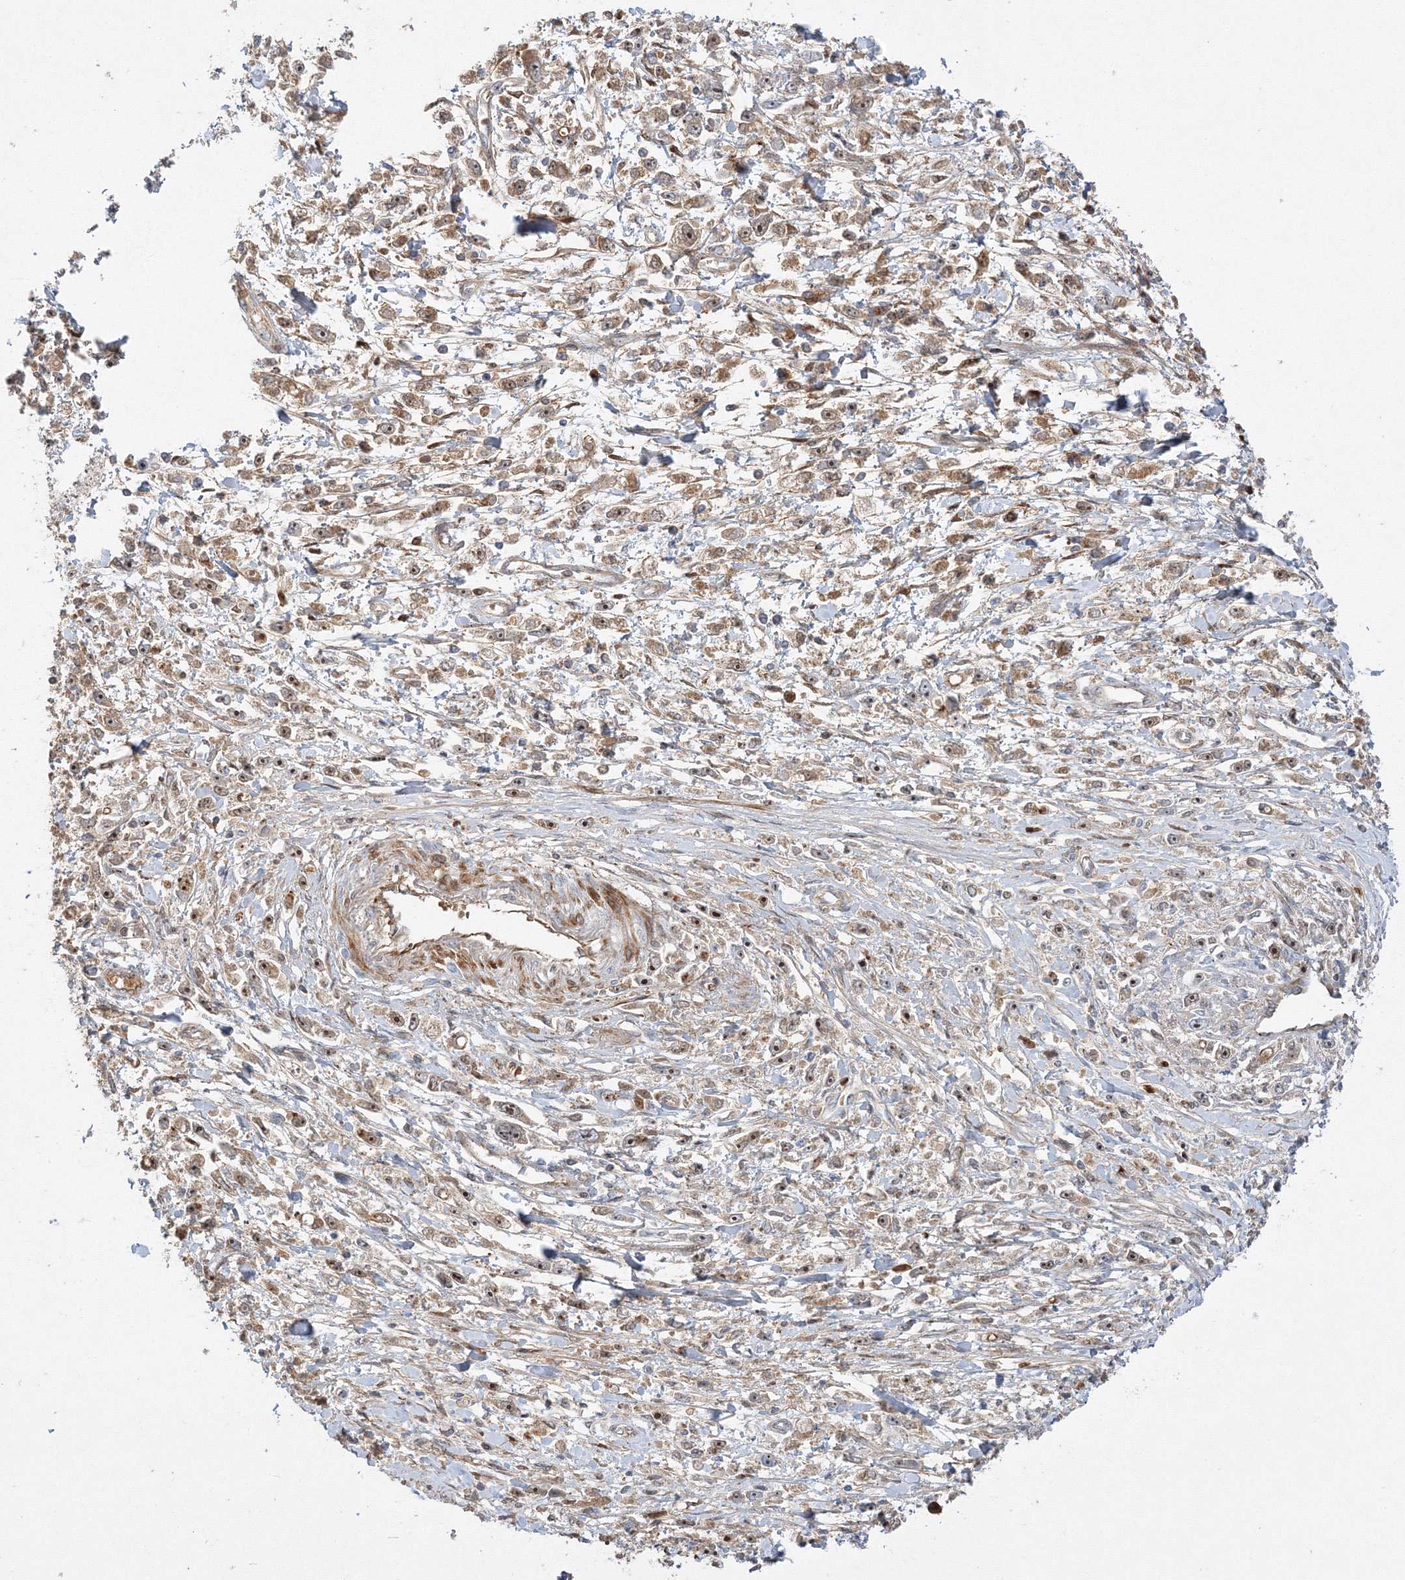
{"staining": {"intensity": "moderate", "quantity": ">75%", "location": "nuclear"}, "tissue": "stomach cancer", "cell_type": "Tumor cells", "image_type": "cancer", "snomed": [{"axis": "morphology", "description": "Adenocarcinoma, NOS"}, {"axis": "topography", "description": "Stomach"}], "caption": "Stomach cancer stained with a brown dye demonstrates moderate nuclear positive staining in approximately >75% of tumor cells.", "gene": "NPM3", "patient": {"sex": "female", "age": 59}}